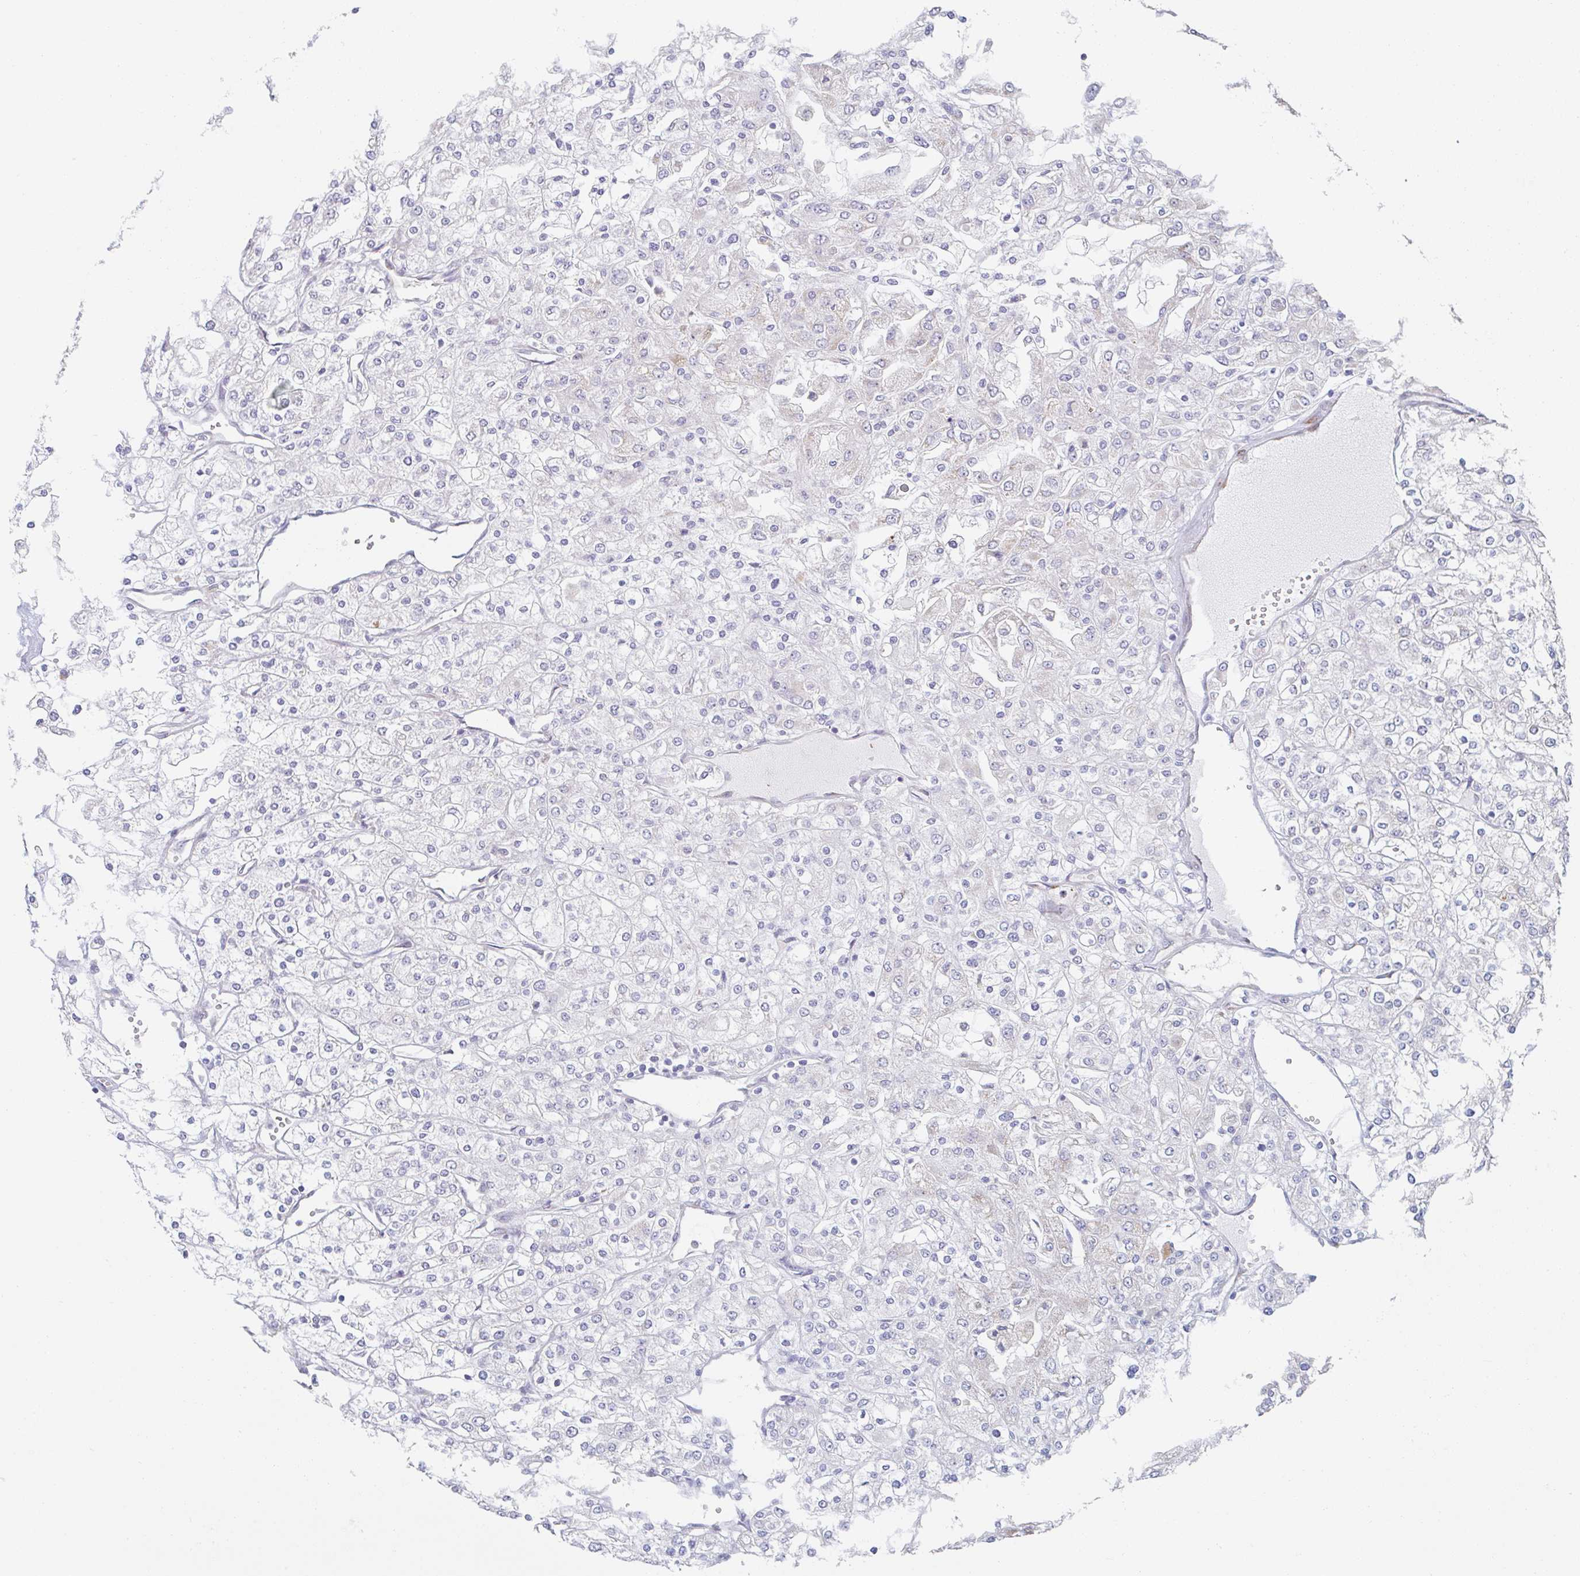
{"staining": {"intensity": "negative", "quantity": "none", "location": "none"}, "tissue": "renal cancer", "cell_type": "Tumor cells", "image_type": "cancer", "snomed": [{"axis": "morphology", "description": "Adenocarcinoma, NOS"}, {"axis": "topography", "description": "Kidney"}], "caption": "Histopathology image shows no significant protein positivity in tumor cells of adenocarcinoma (renal).", "gene": "TRAPPC10", "patient": {"sex": "male", "age": 80}}